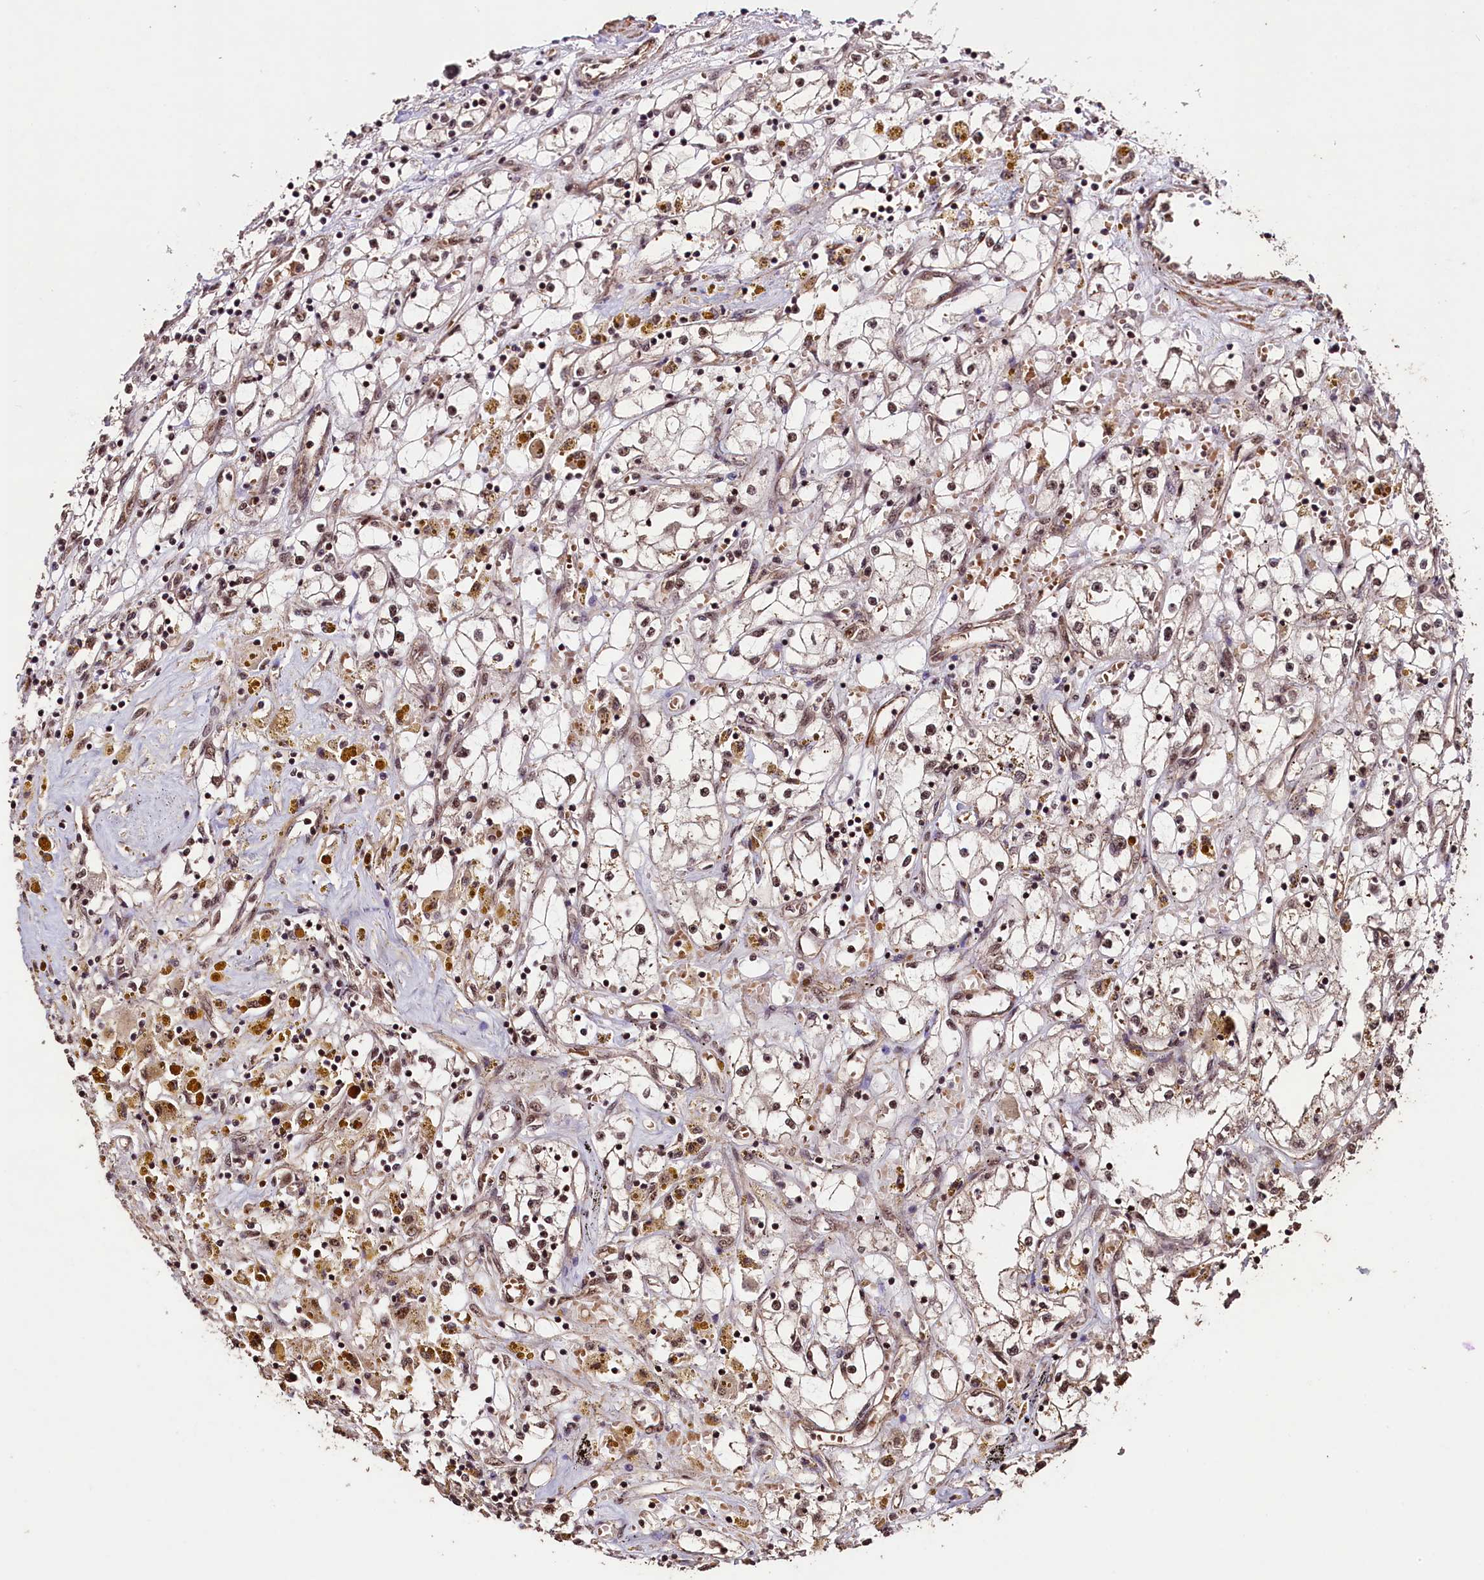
{"staining": {"intensity": "moderate", "quantity": ">75%", "location": "nuclear"}, "tissue": "renal cancer", "cell_type": "Tumor cells", "image_type": "cancer", "snomed": [{"axis": "morphology", "description": "Adenocarcinoma, NOS"}, {"axis": "topography", "description": "Kidney"}], "caption": "IHC image of neoplastic tissue: human adenocarcinoma (renal) stained using IHC shows medium levels of moderate protein expression localized specifically in the nuclear of tumor cells, appearing as a nuclear brown color.", "gene": "SFSWAP", "patient": {"sex": "male", "age": 56}}